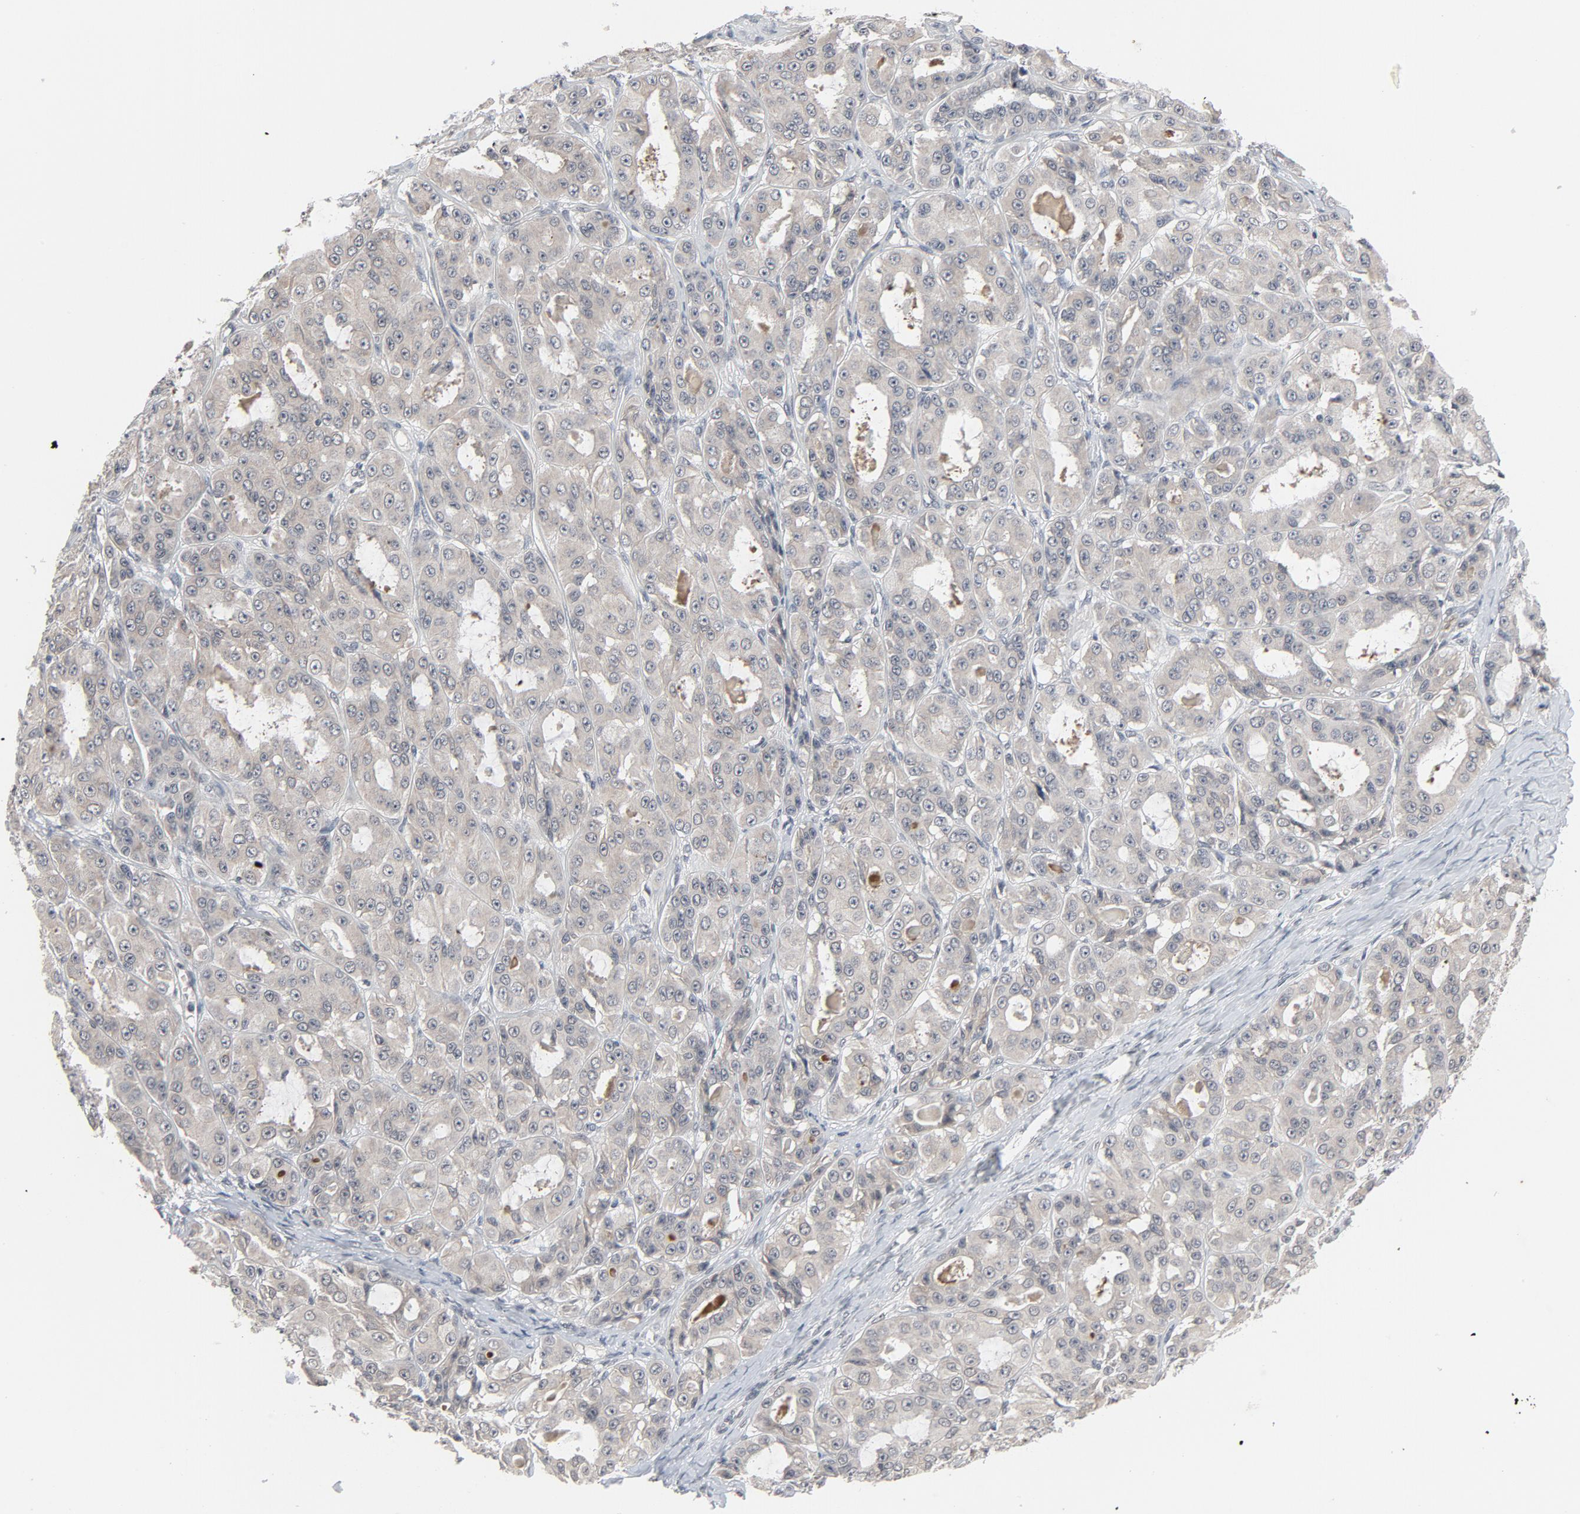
{"staining": {"intensity": "weak", "quantity": ">75%", "location": "cytoplasmic/membranous"}, "tissue": "ovarian cancer", "cell_type": "Tumor cells", "image_type": "cancer", "snomed": [{"axis": "morphology", "description": "Carcinoma, endometroid"}, {"axis": "topography", "description": "Ovary"}], "caption": "Brown immunohistochemical staining in endometroid carcinoma (ovarian) demonstrates weak cytoplasmic/membranous expression in approximately >75% of tumor cells.", "gene": "MT3", "patient": {"sex": "female", "age": 61}}